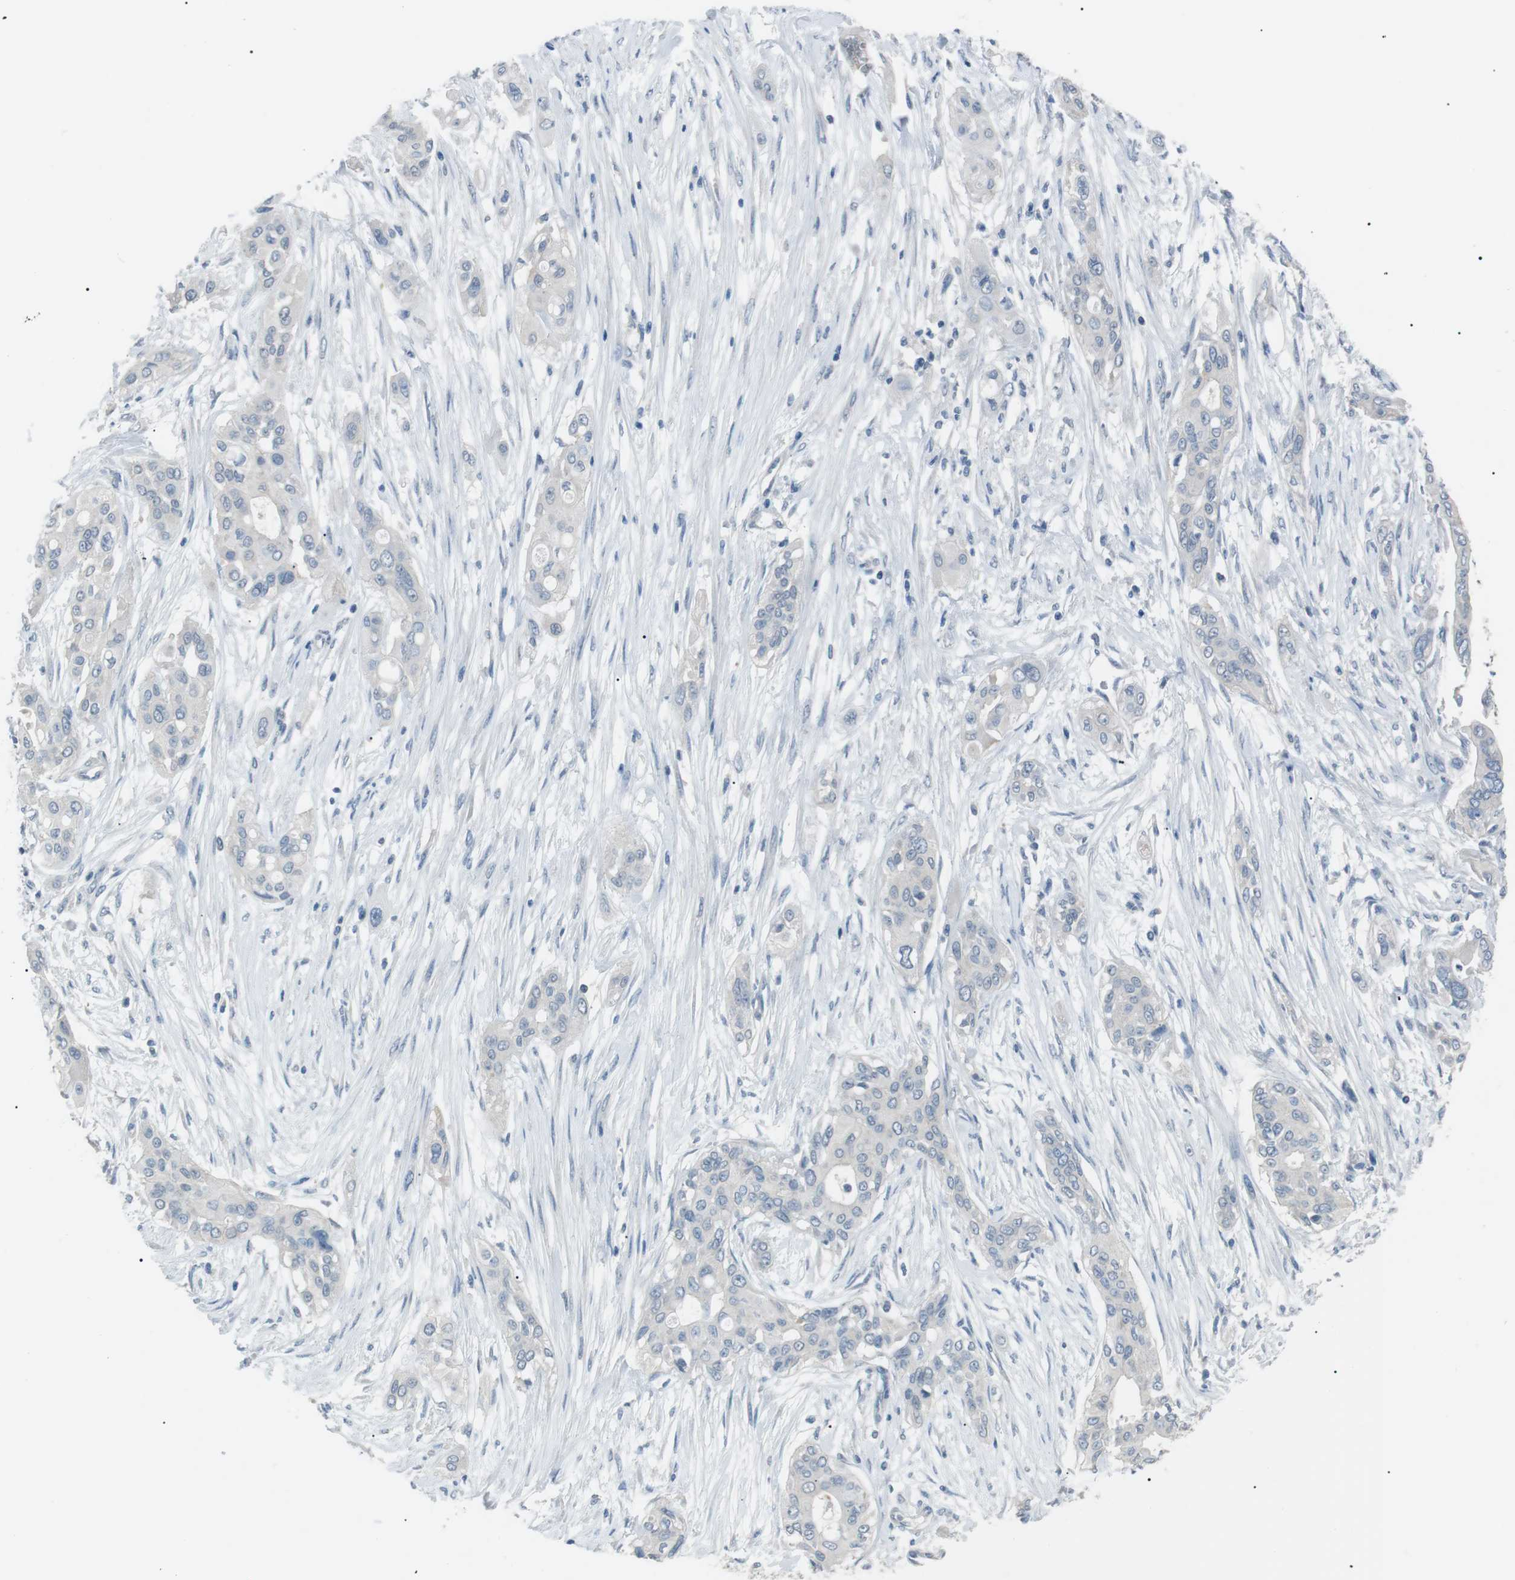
{"staining": {"intensity": "negative", "quantity": "none", "location": "none"}, "tissue": "pancreatic cancer", "cell_type": "Tumor cells", "image_type": "cancer", "snomed": [{"axis": "morphology", "description": "Adenocarcinoma, NOS"}, {"axis": "topography", "description": "Pancreas"}], "caption": "Immunohistochemistry of human pancreatic adenocarcinoma exhibits no expression in tumor cells.", "gene": "CDH26", "patient": {"sex": "female", "age": 60}}